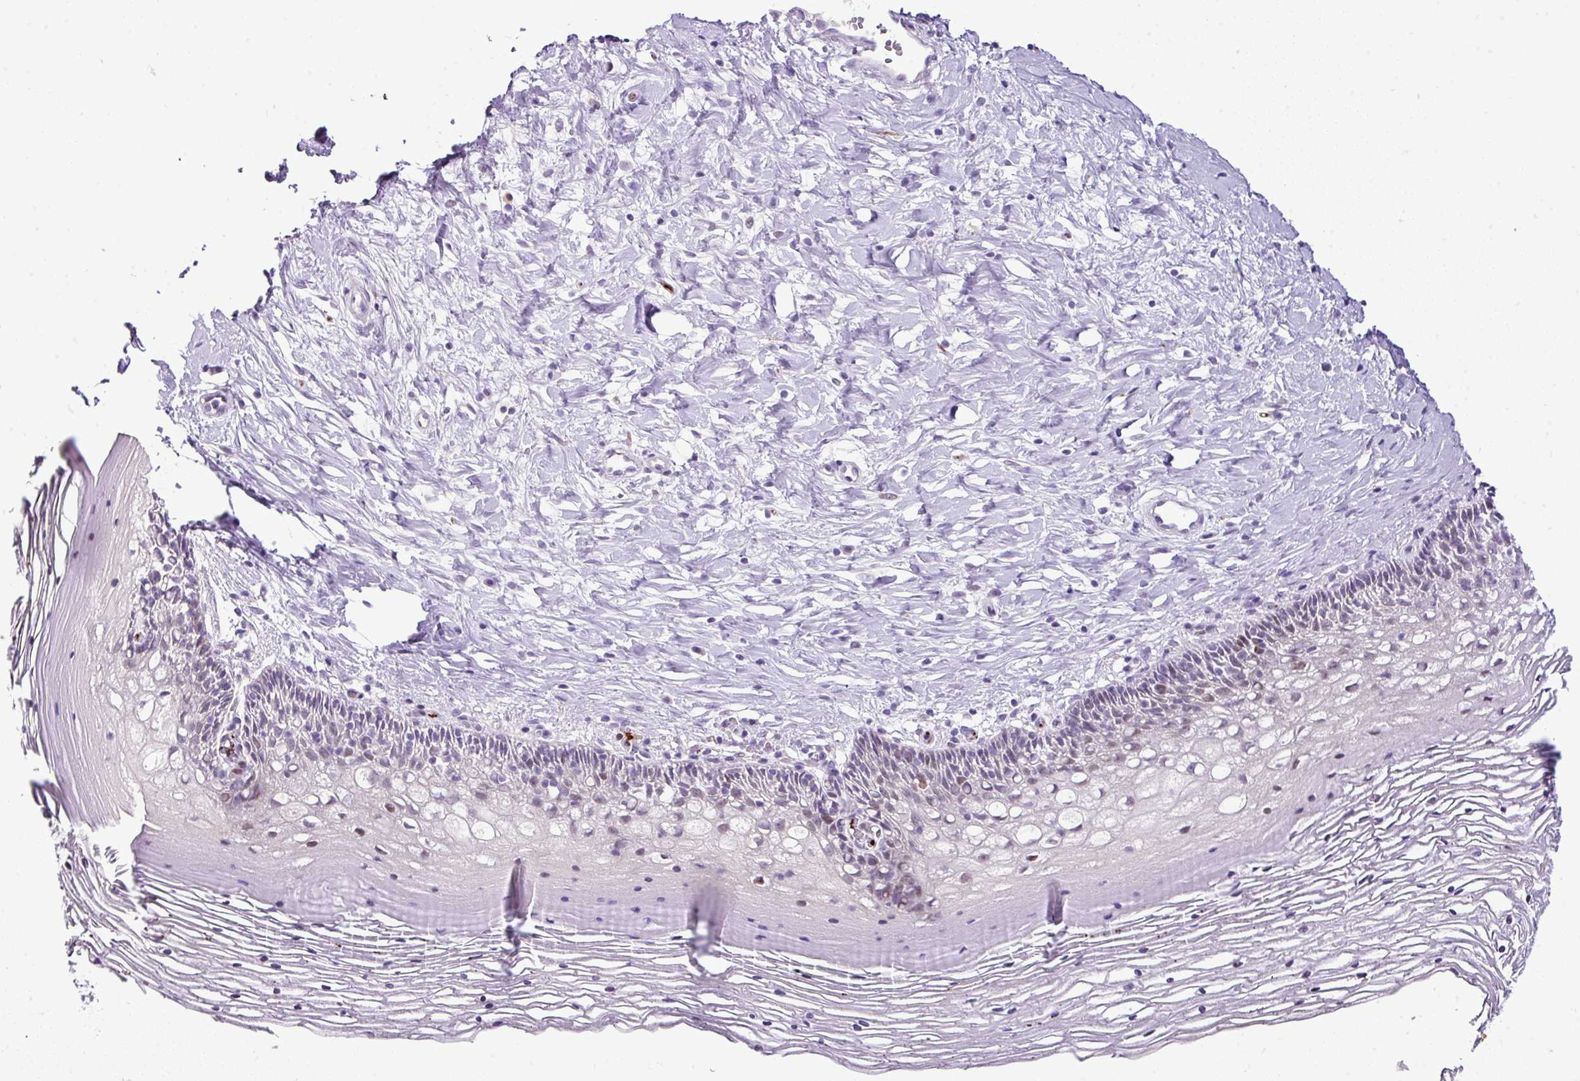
{"staining": {"intensity": "weak", "quantity": "<25%", "location": "nuclear"}, "tissue": "cervix", "cell_type": "Glandular cells", "image_type": "normal", "snomed": [{"axis": "morphology", "description": "Normal tissue, NOS"}, {"axis": "topography", "description": "Cervix"}], "caption": "A high-resolution micrograph shows IHC staining of unremarkable cervix, which exhibits no significant positivity in glandular cells. (Immunohistochemistry, brightfield microscopy, high magnification).", "gene": "CMTM5", "patient": {"sex": "female", "age": 36}}